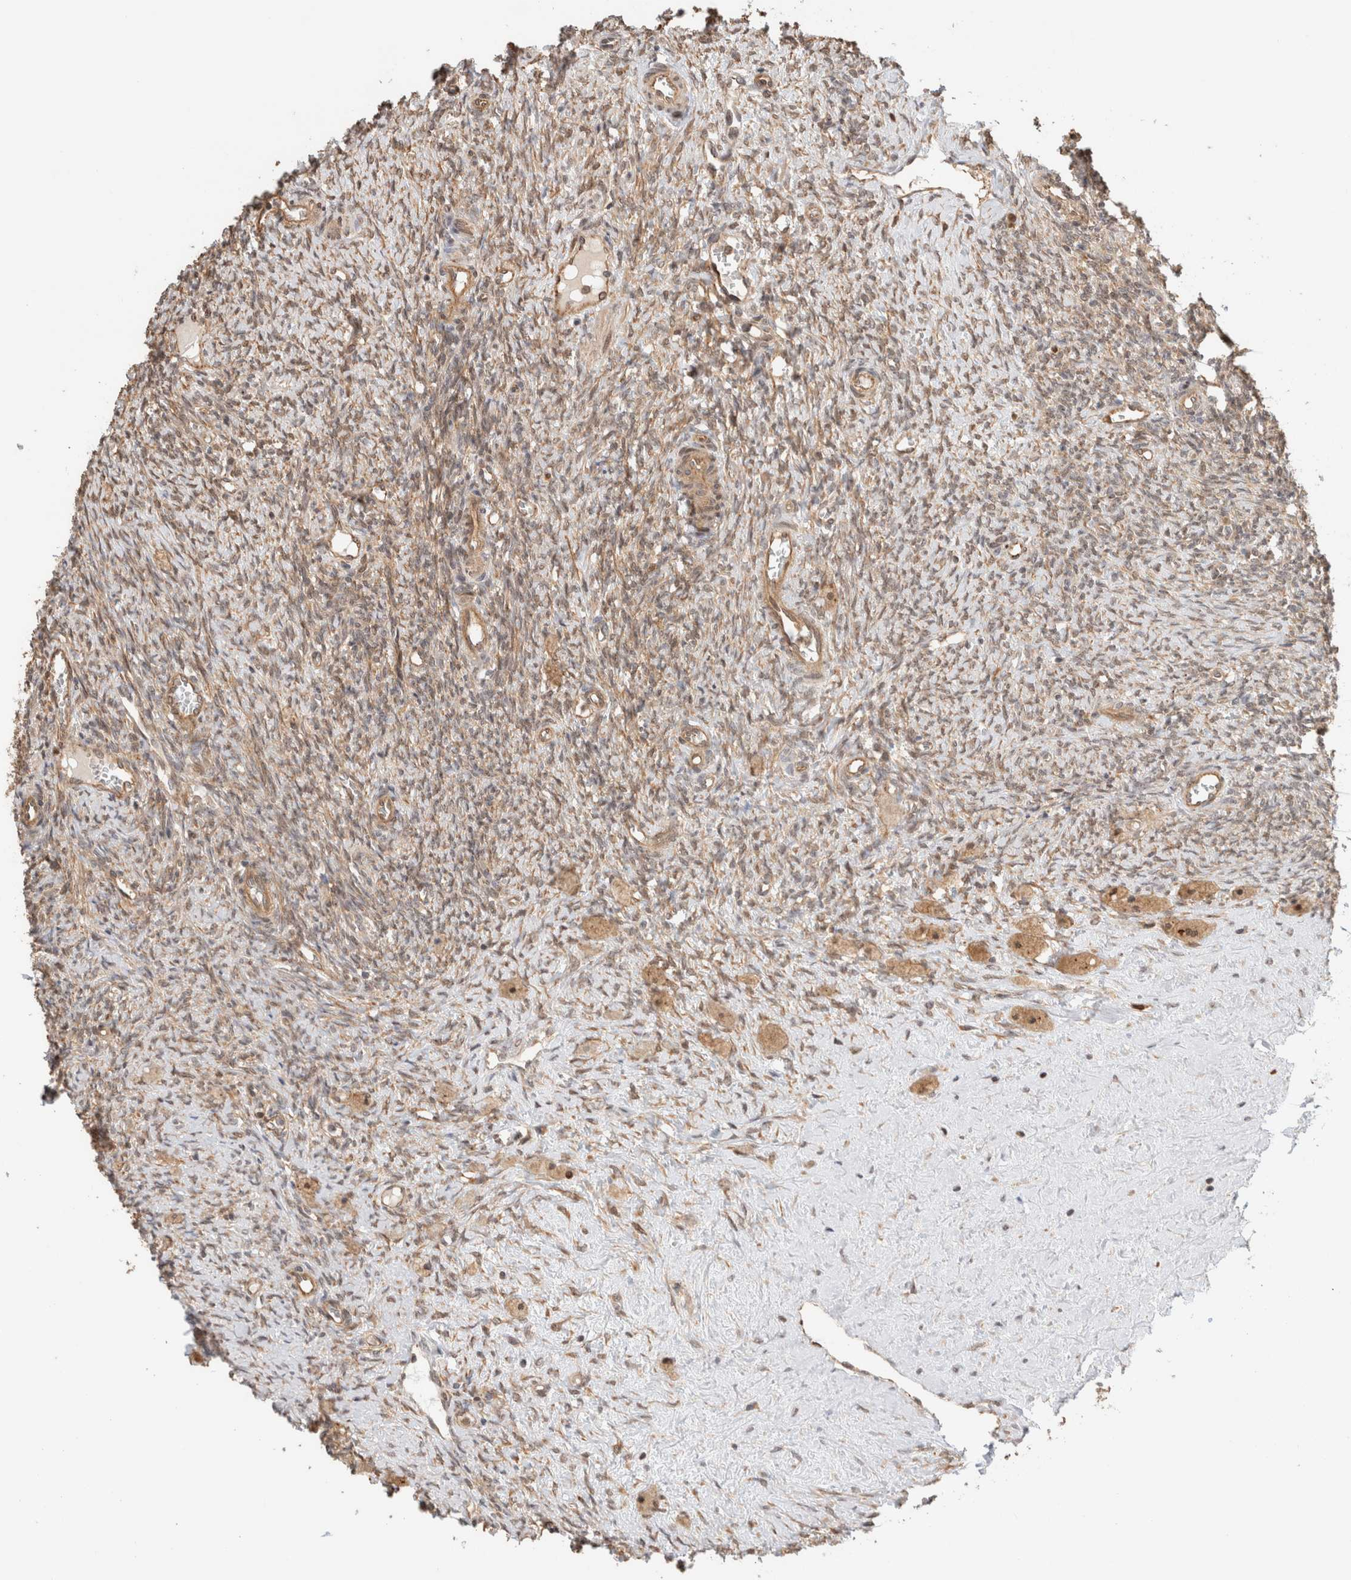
{"staining": {"intensity": "moderate", "quantity": "<25%", "location": "cytoplasmic/membranous"}, "tissue": "ovary", "cell_type": "Follicle cells", "image_type": "normal", "snomed": [{"axis": "morphology", "description": "Normal tissue, NOS"}, {"axis": "topography", "description": "Ovary"}], "caption": "Ovary stained for a protein reveals moderate cytoplasmic/membranous positivity in follicle cells.", "gene": "OTUD6B", "patient": {"sex": "female", "age": 41}}